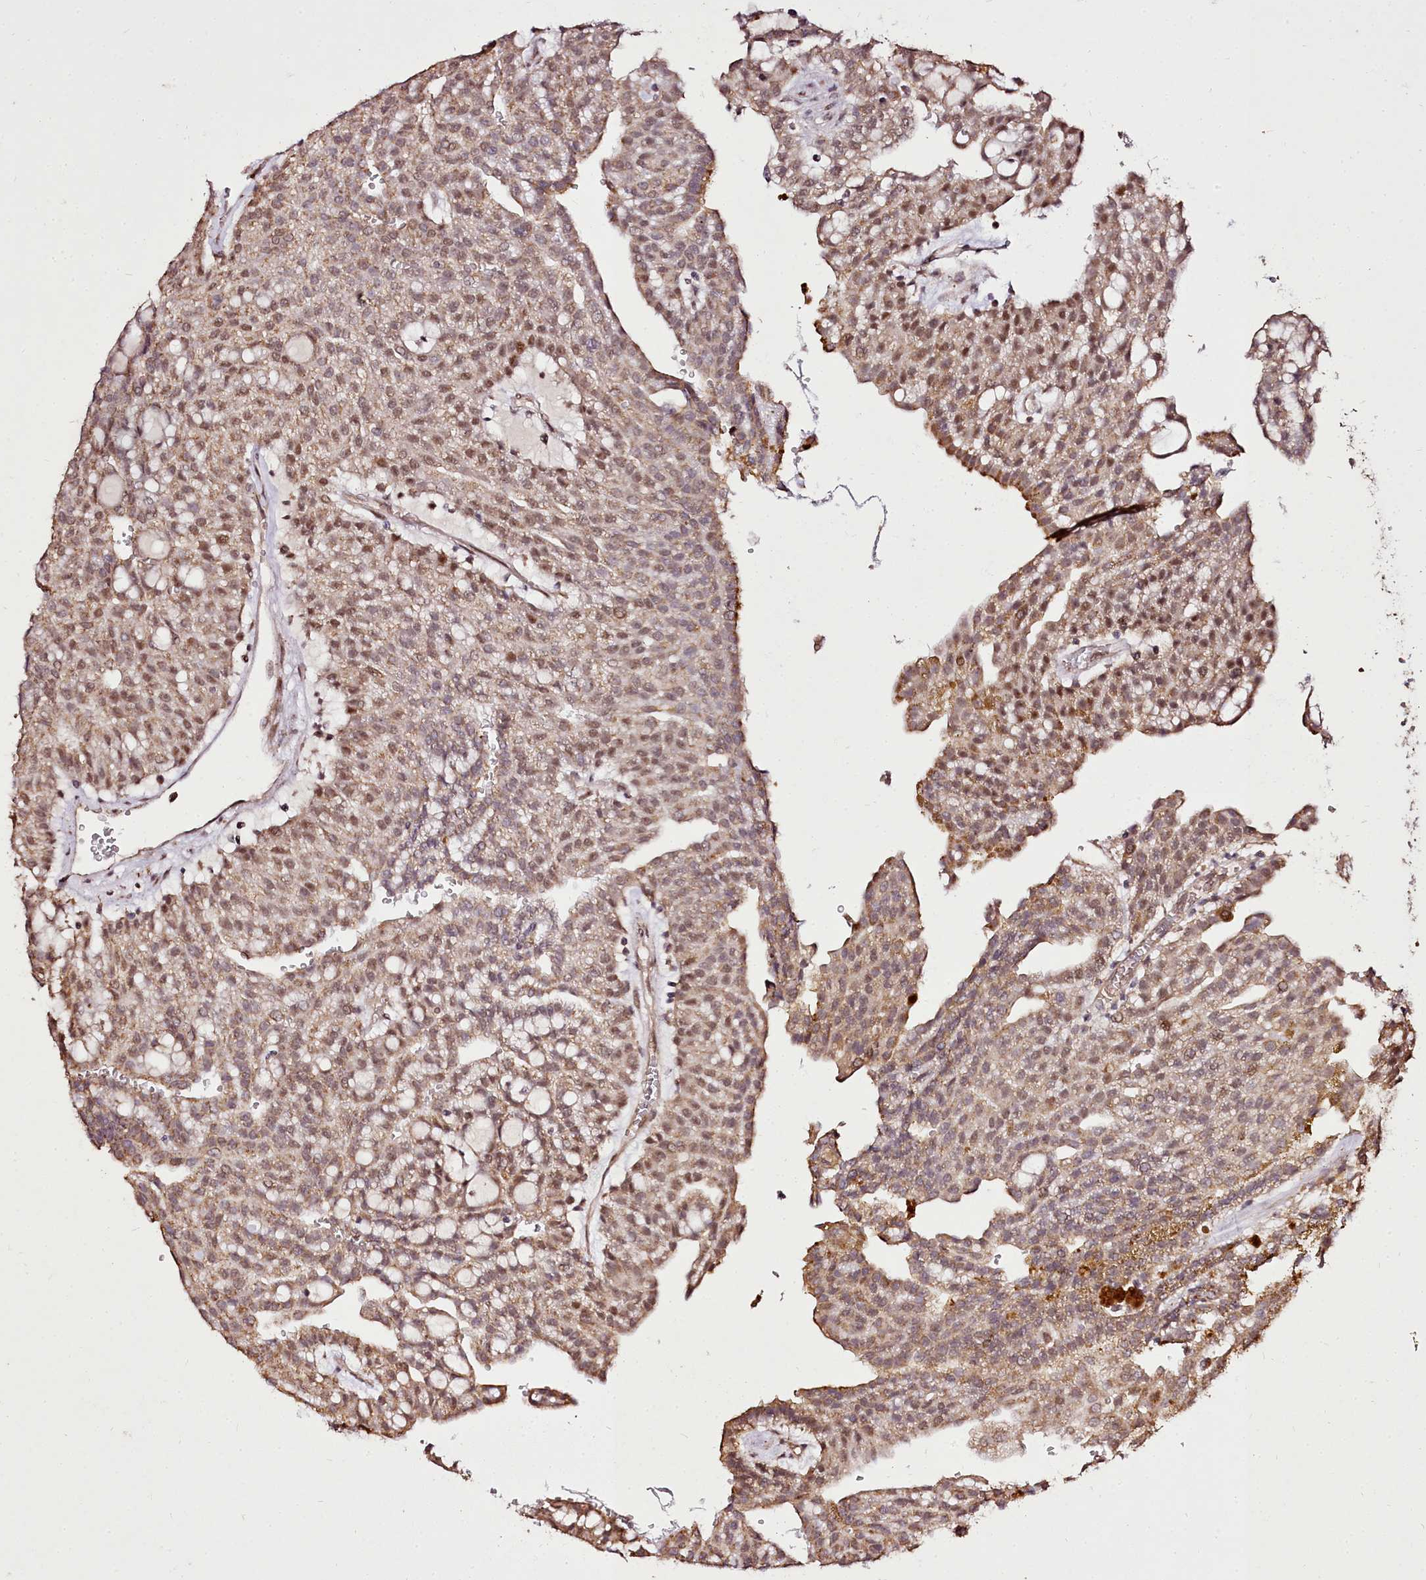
{"staining": {"intensity": "moderate", "quantity": ">75%", "location": "cytoplasmic/membranous,nuclear"}, "tissue": "renal cancer", "cell_type": "Tumor cells", "image_type": "cancer", "snomed": [{"axis": "morphology", "description": "Adenocarcinoma, NOS"}, {"axis": "topography", "description": "Kidney"}], "caption": "Adenocarcinoma (renal) stained with IHC demonstrates moderate cytoplasmic/membranous and nuclear expression in about >75% of tumor cells.", "gene": "EDIL3", "patient": {"sex": "male", "age": 63}}